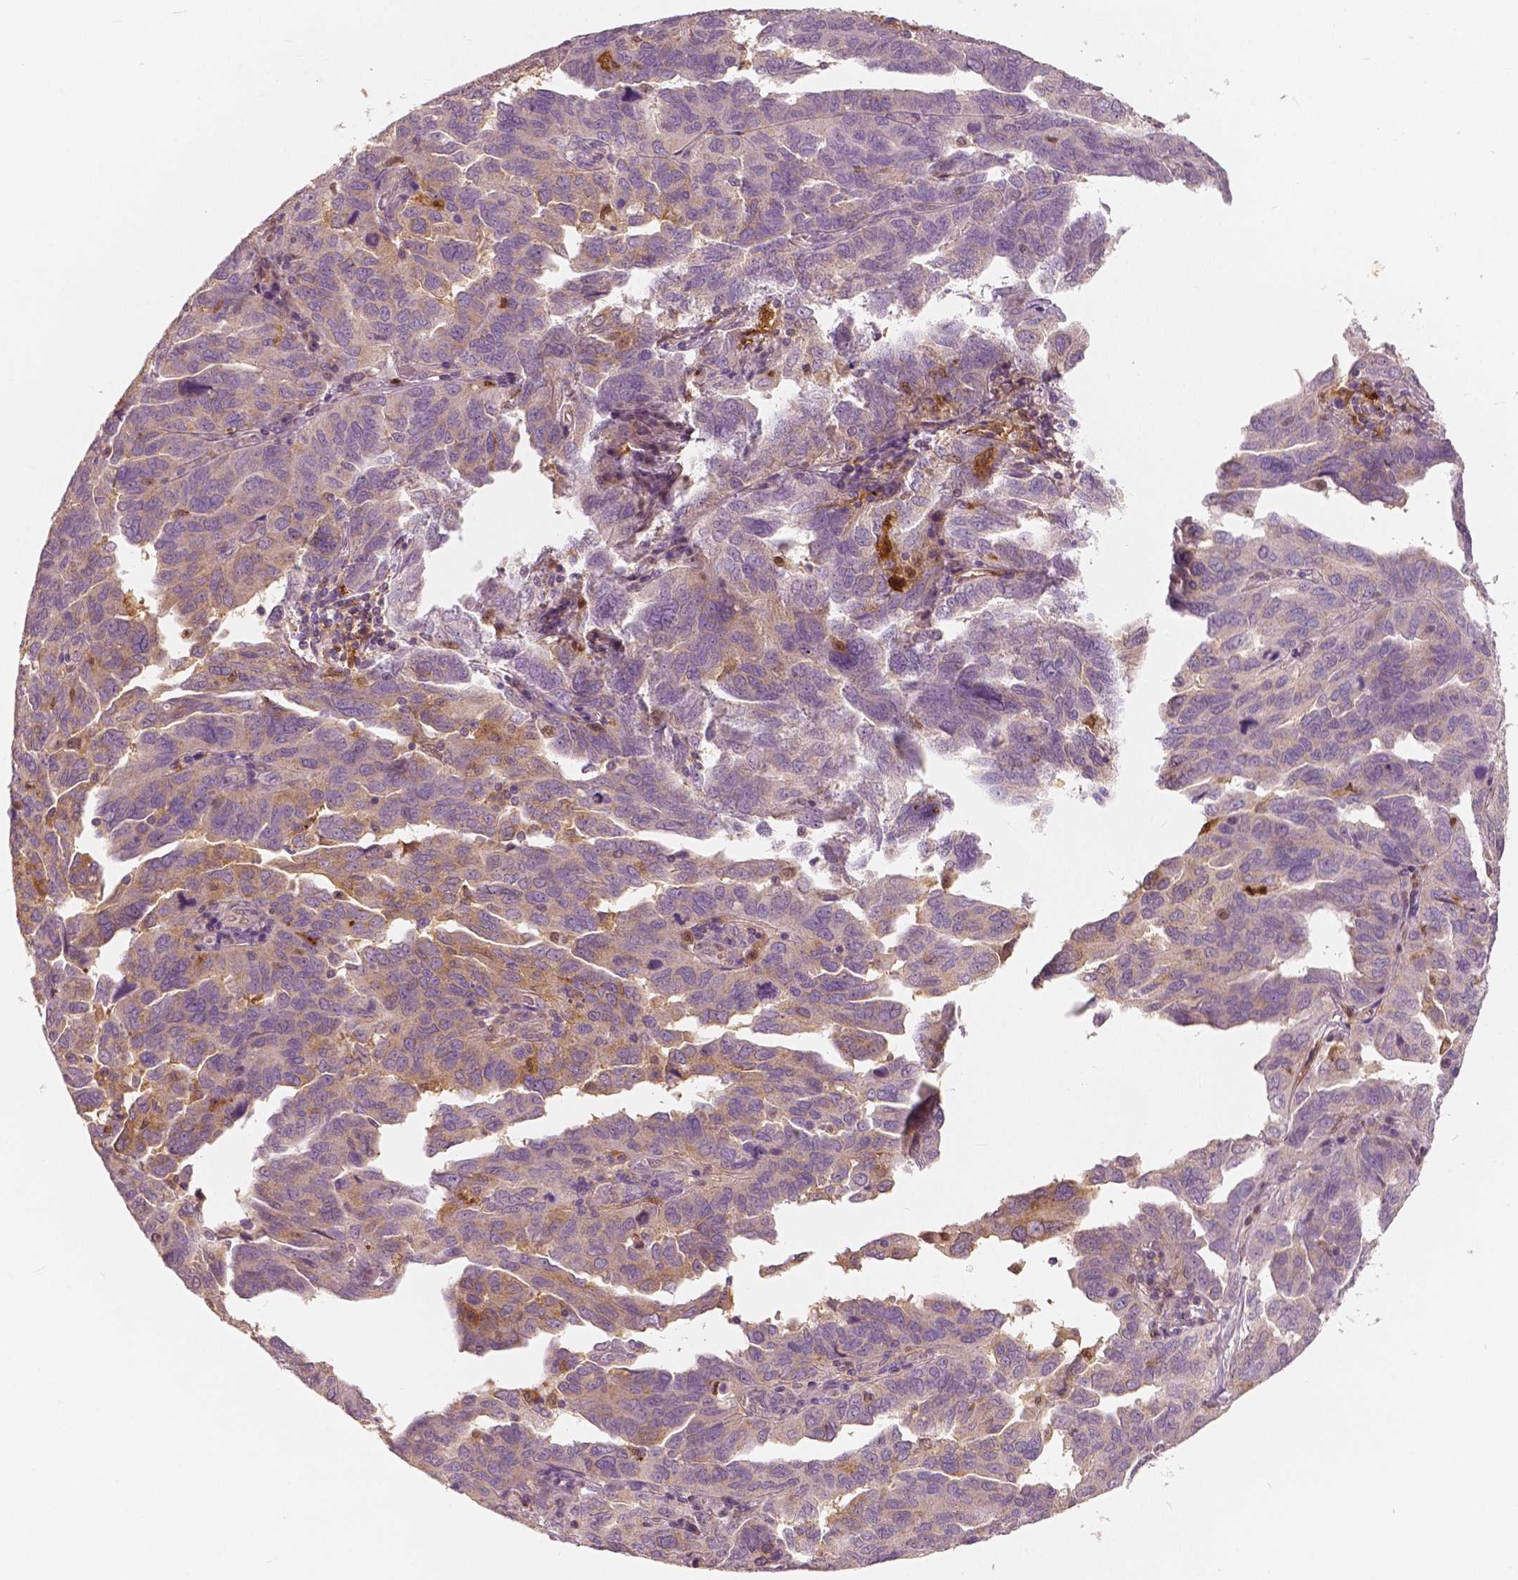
{"staining": {"intensity": "weak", "quantity": "25%-75%", "location": "cytoplasmic/membranous"}, "tissue": "ovarian cancer", "cell_type": "Tumor cells", "image_type": "cancer", "snomed": [{"axis": "morphology", "description": "Cystadenocarcinoma, serous, NOS"}, {"axis": "topography", "description": "Ovary"}], "caption": "Serous cystadenocarcinoma (ovarian) stained with a protein marker shows weak staining in tumor cells.", "gene": "SQSTM1", "patient": {"sex": "female", "age": 64}}